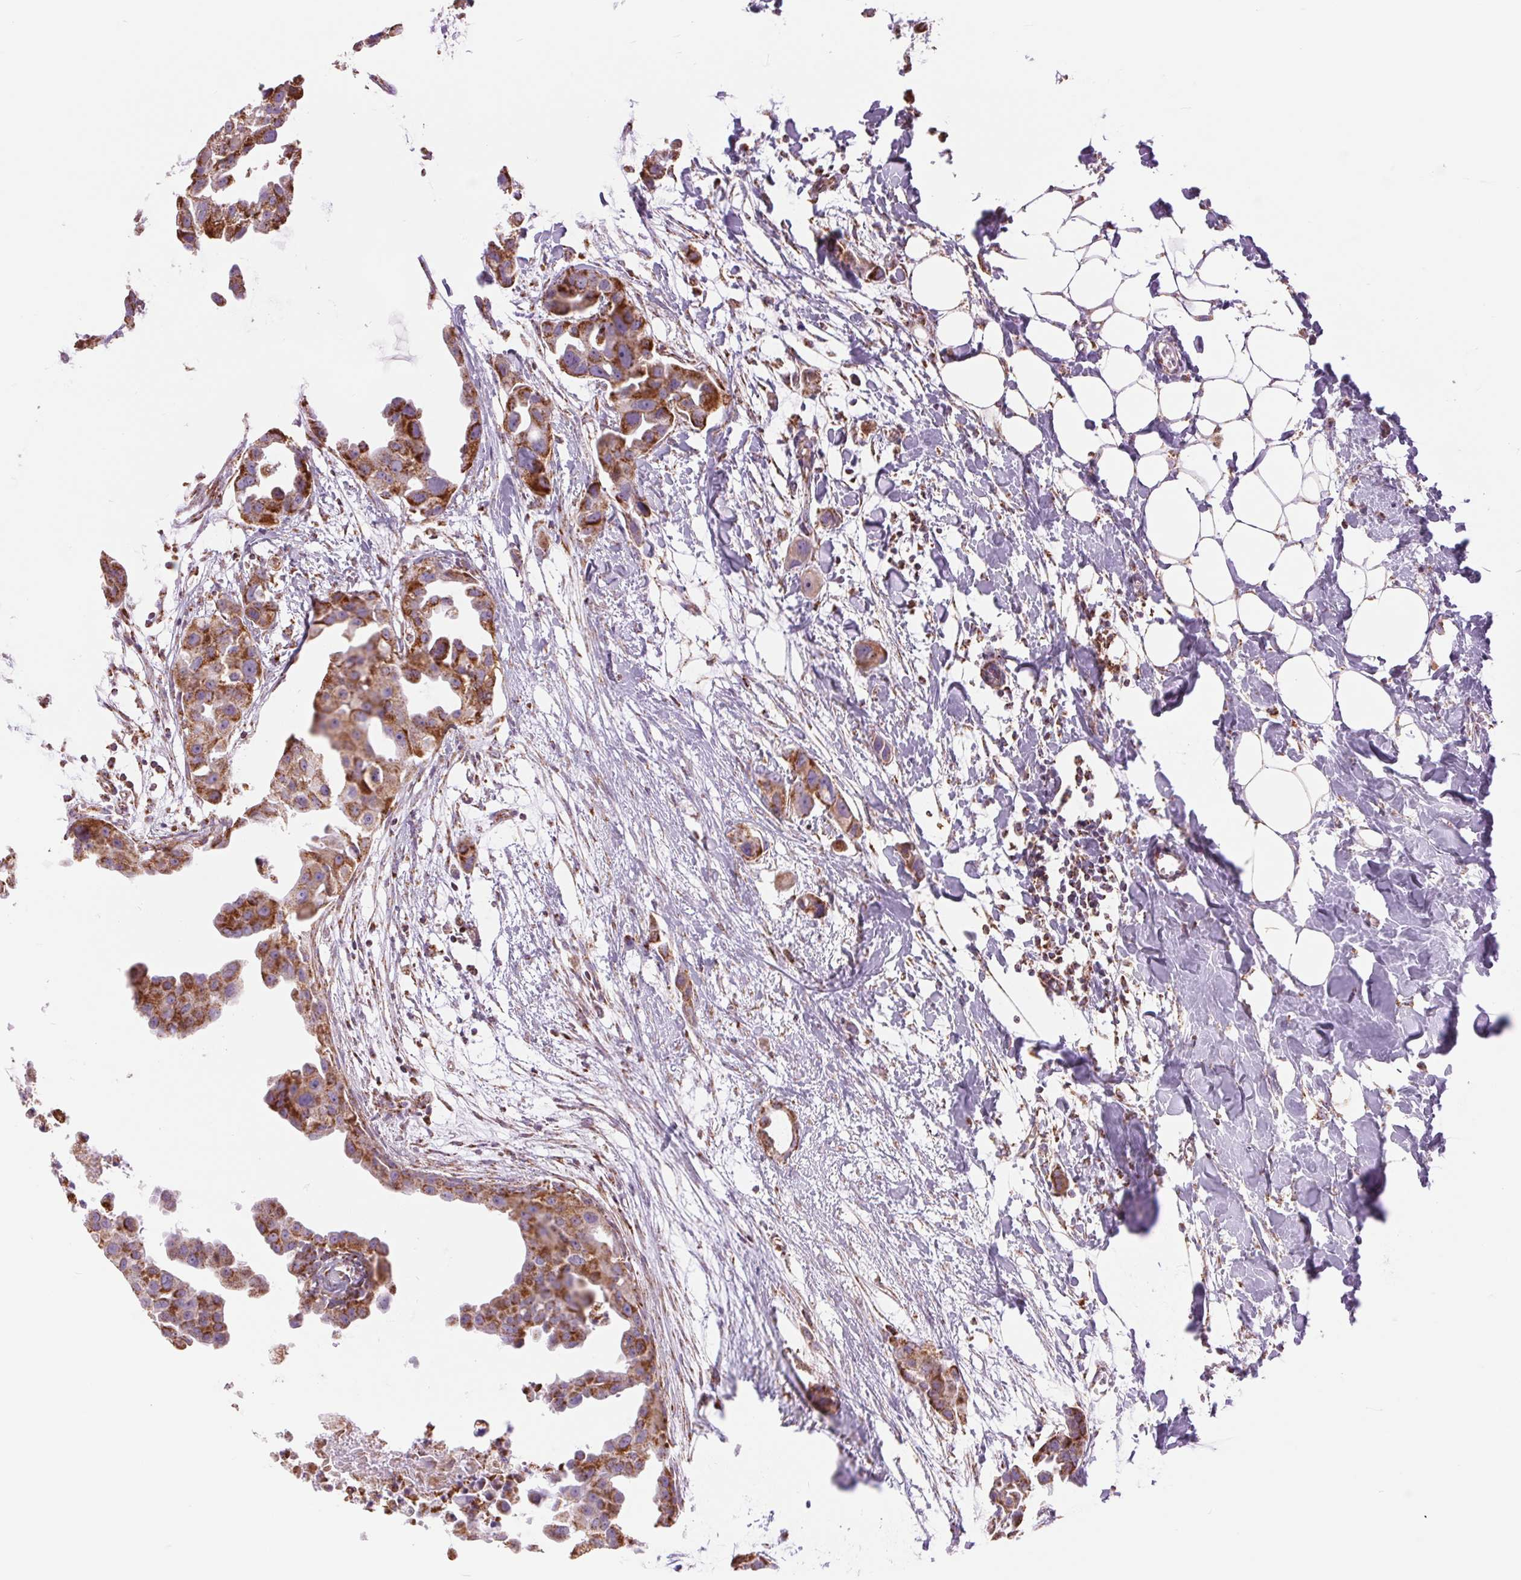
{"staining": {"intensity": "moderate", "quantity": ">75%", "location": "cytoplasmic/membranous"}, "tissue": "breast cancer", "cell_type": "Tumor cells", "image_type": "cancer", "snomed": [{"axis": "morphology", "description": "Duct carcinoma"}, {"axis": "topography", "description": "Breast"}], "caption": "Breast cancer (infiltrating ductal carcinoma) stained with DAB immunohistochemistry (IHC) exhibits medium levels of moderate cytoplasmic/membranous expression in approximately >75% of tumor cells.", "gene": "ATP5PB", "patient": {"sex": "female", "age": 38}}